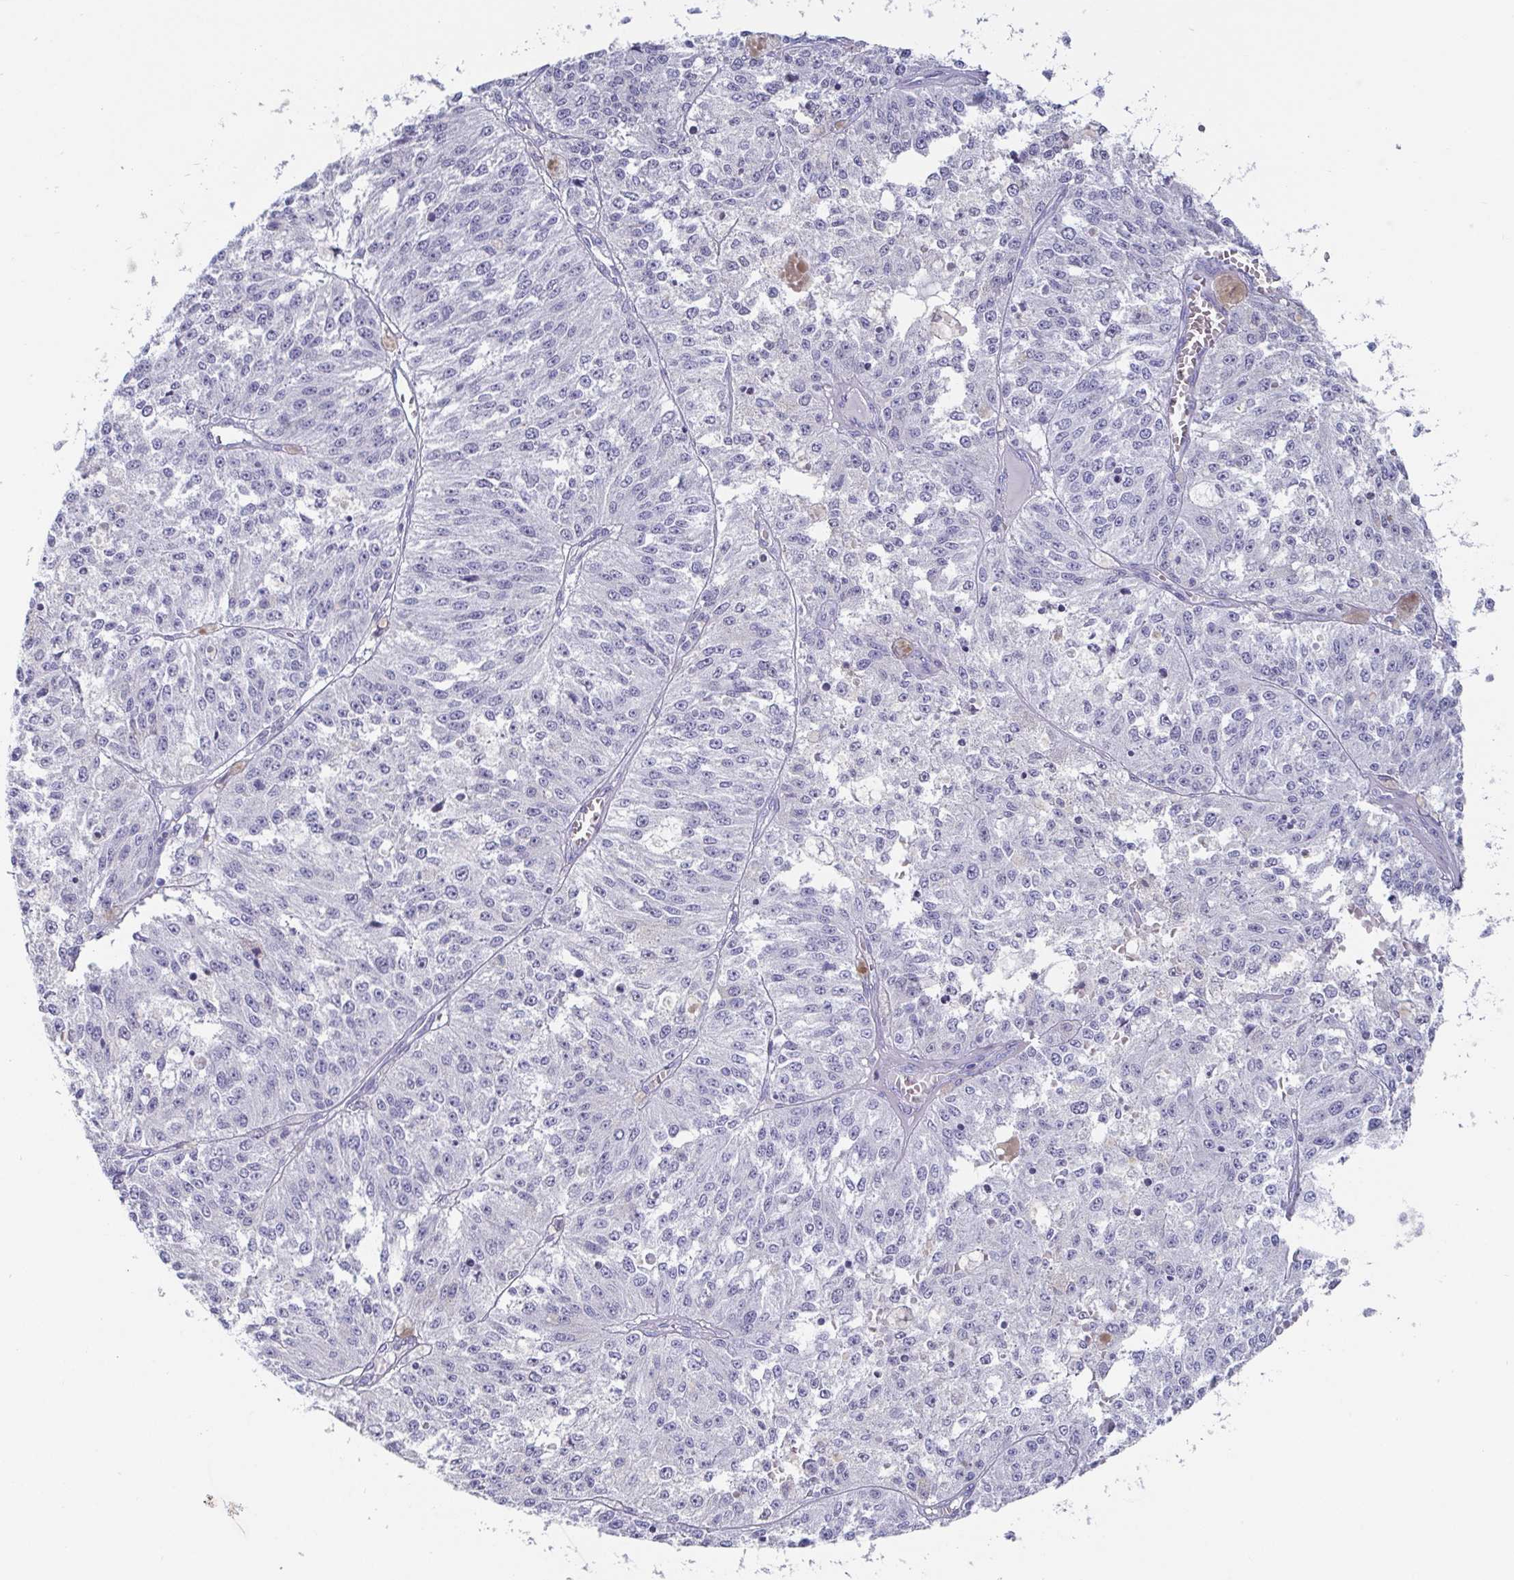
{"staining": {"intensity": "negative", "quantity": "none", "location": "none"}, "tissue": "melanoma", "cell_type": "Tumor cells", "image_type": "cancer", "snomed": [{"axis": "morphology", "description": "Malignant melanoma, Metastatic site"}, {"axis": "topography", "description": "Lymph node"}], "caption": "Tumor cells show no significant protein expression in melanoma.", "gene": "SCGN", "patient": {"sex": "female", "age": 64}}